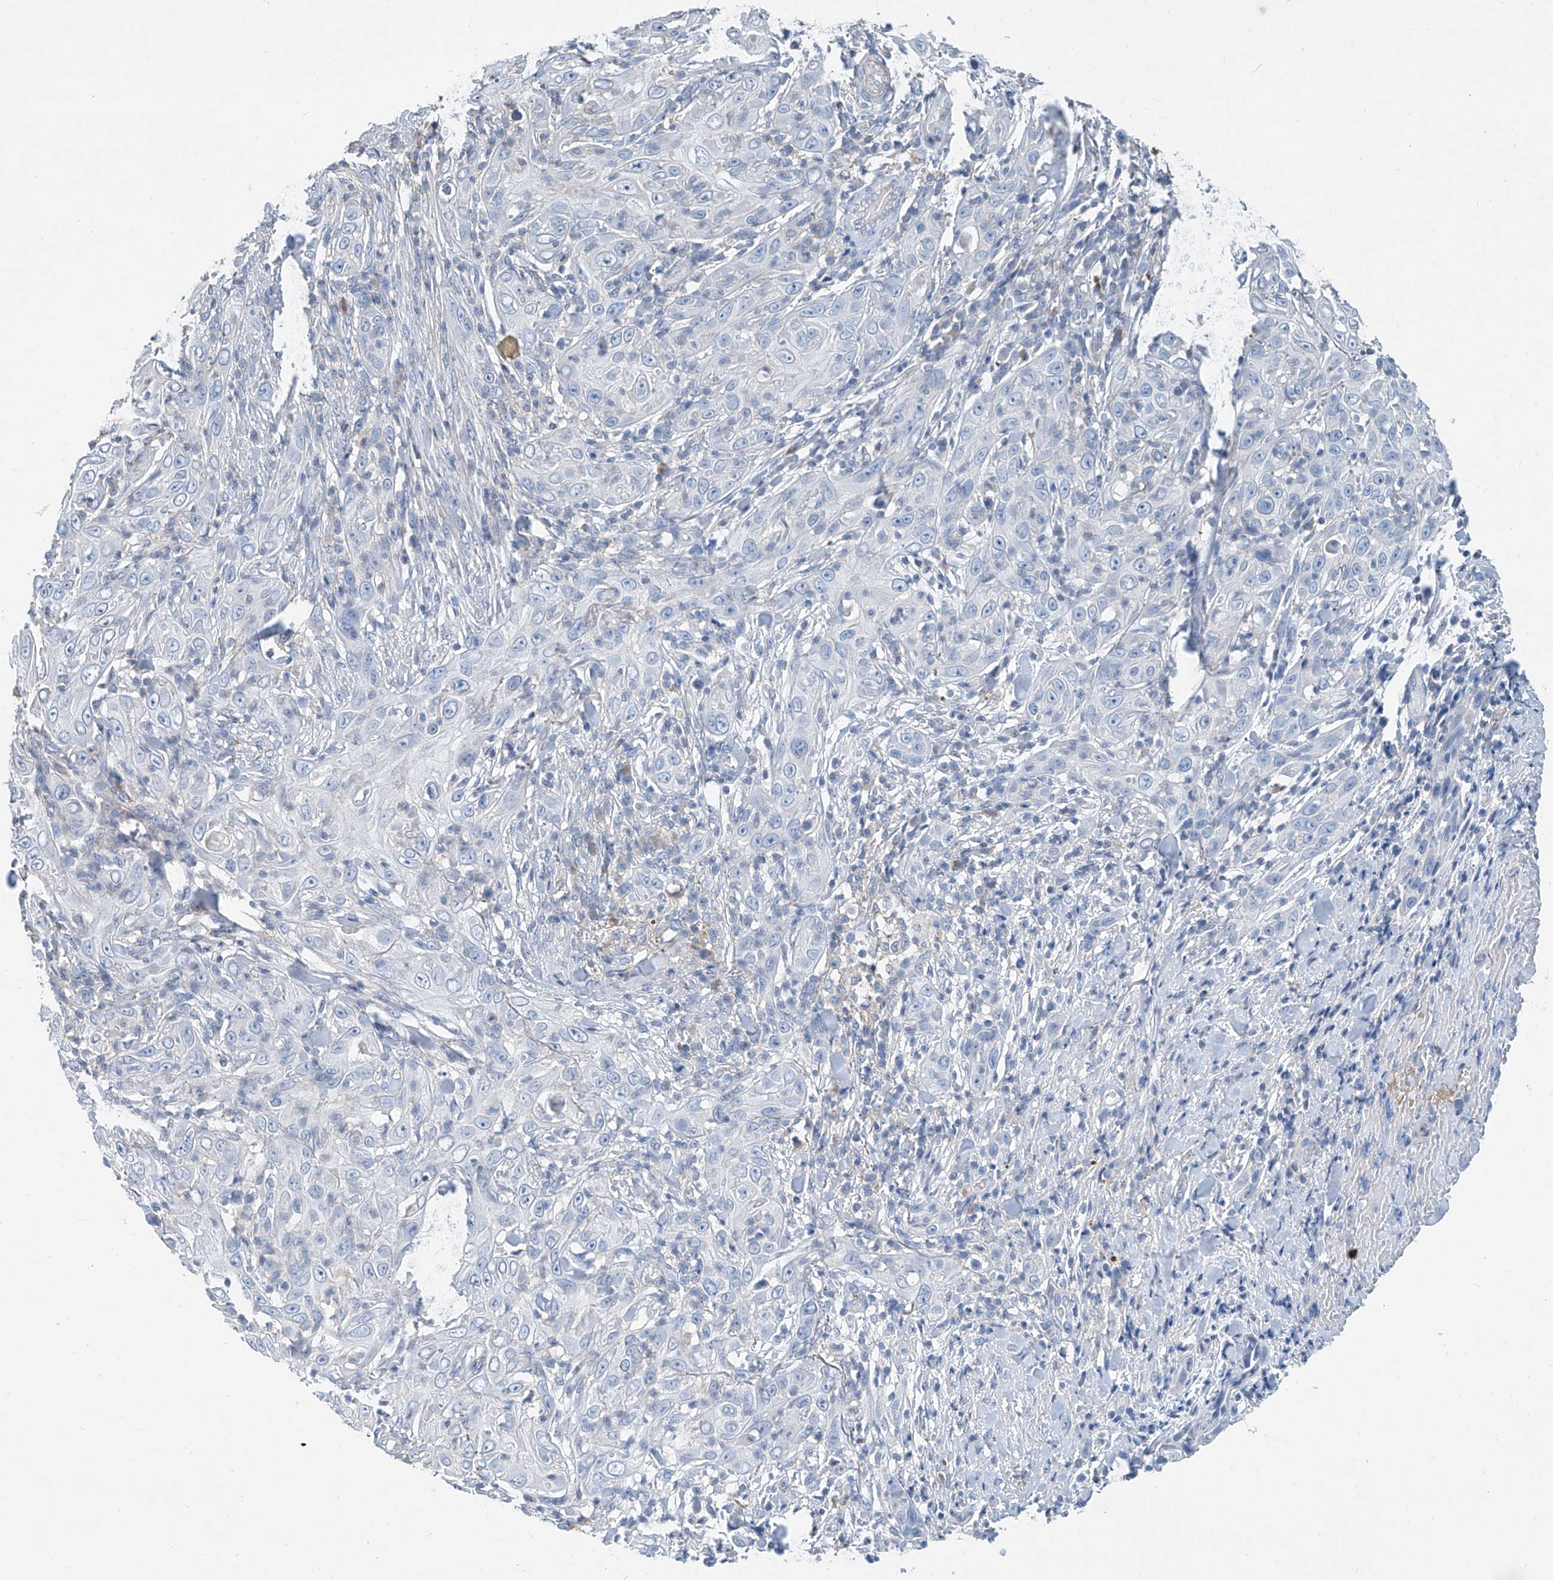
{"staining": {"intensity": "negative", "quantity": "none", "location": "none"}, "tissue": "skin cancer", "cell_type": "Tumor cells", "image_type": "cancer", "snomed": [{"axis": "morphology", "description": "Squamous cell carcinoma, NOS"}, {"axis": "topography", "description": "Skin"}], "caption": "Histopathology image shows no significant protein positivity in tumor cells of squamous cell carcinoma (skin).", "gene": "ANKRD34A", "patient": {"sex": "female", "age": 88}}